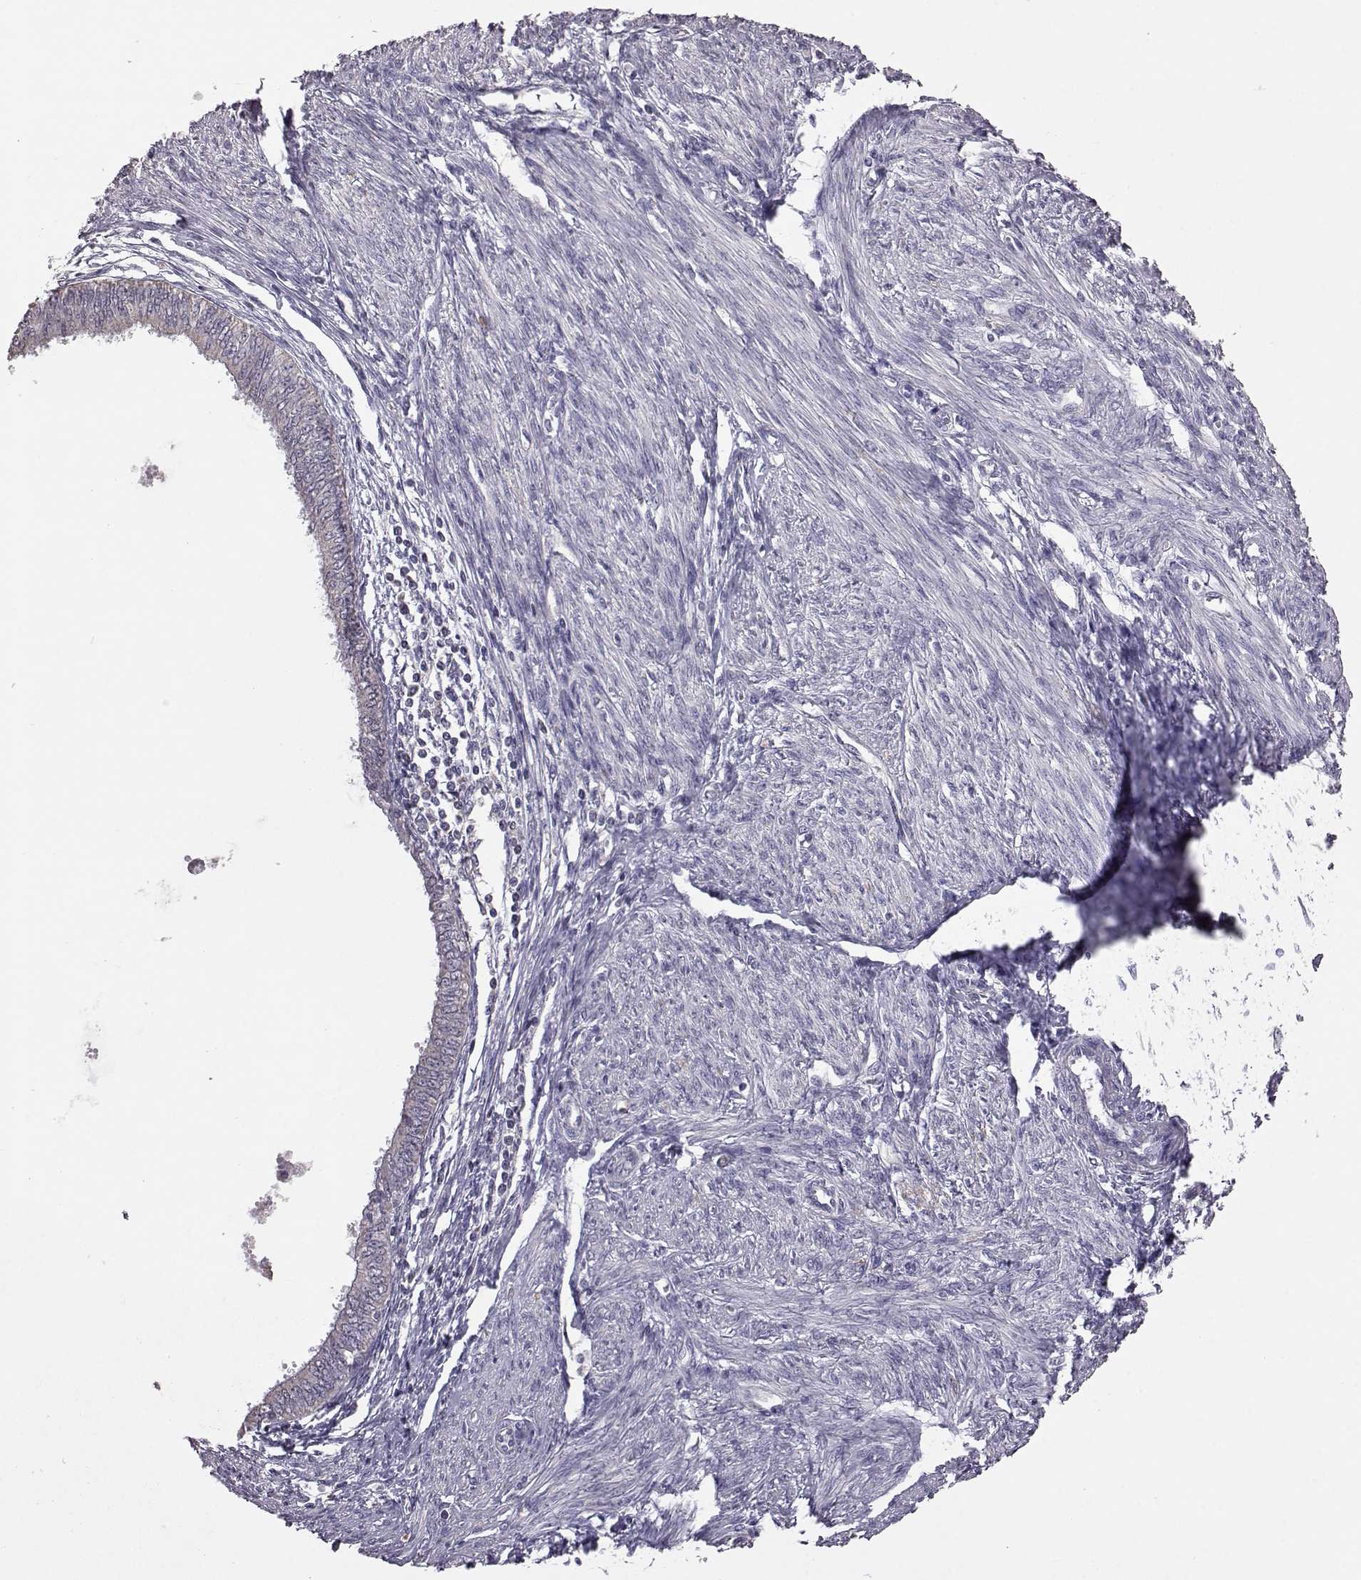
{"staining": {"intensity": "negative", "quantity": "none", "location": "none"}, "tissue": "endometrial cancer", "cell_type": "Tumor cells", "image_type": "cancer", "snomed": [{"axis": "morphology", "description": "Adenocarcinoma, NOS"}, {"axis": "topography", "description": "Endometrium"}], "caption": "Immunohistochemistry (IHC) photomicrograph of neoplastic tissue: endometrial cancer stained with DAB reveals no significant protein positivity in tumor cells.", "gene": "ALDH3A1", "patient": {"sex": "female", "age": 68}}